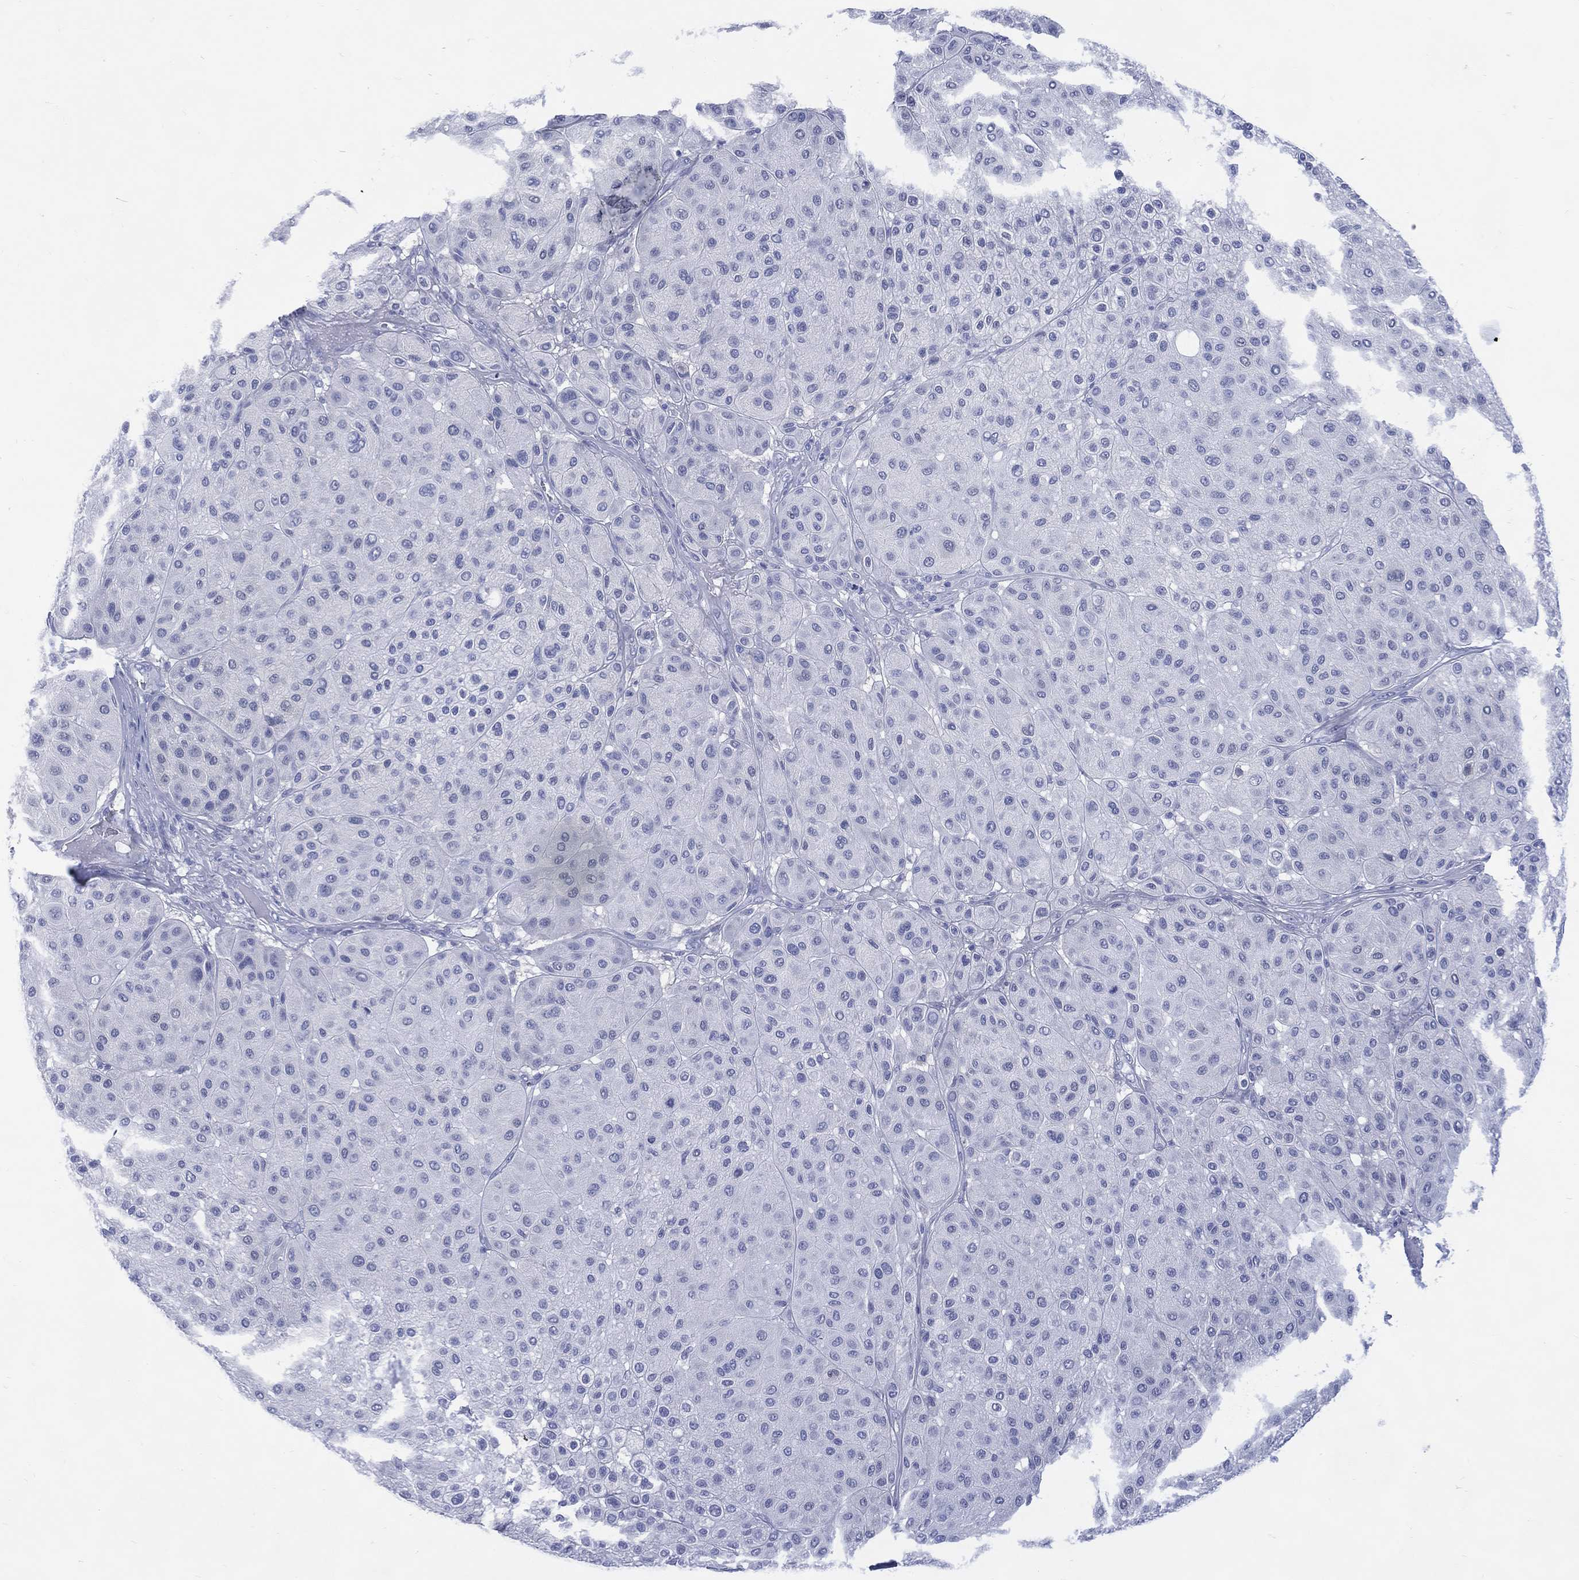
{"staining": {"intensity": "negative", "quantity": "none", "location": "none"}, "tissue": "melanoma", "cell_type": "Tumor cells", "image_type": "cancer", "snomed": [{"axis": "morphology", "description": "Malignant melanoma, Metastatic site"}, {"axis": "topography", "description": "Smooth muscle"}], "caption": "Immunohistochemistry (IHC) of human malignant melanoma (metastatic site) reveals no staining in tumor cells.", "gene": "LRRD1", "patient": {"sex": "male", "age": 41}}